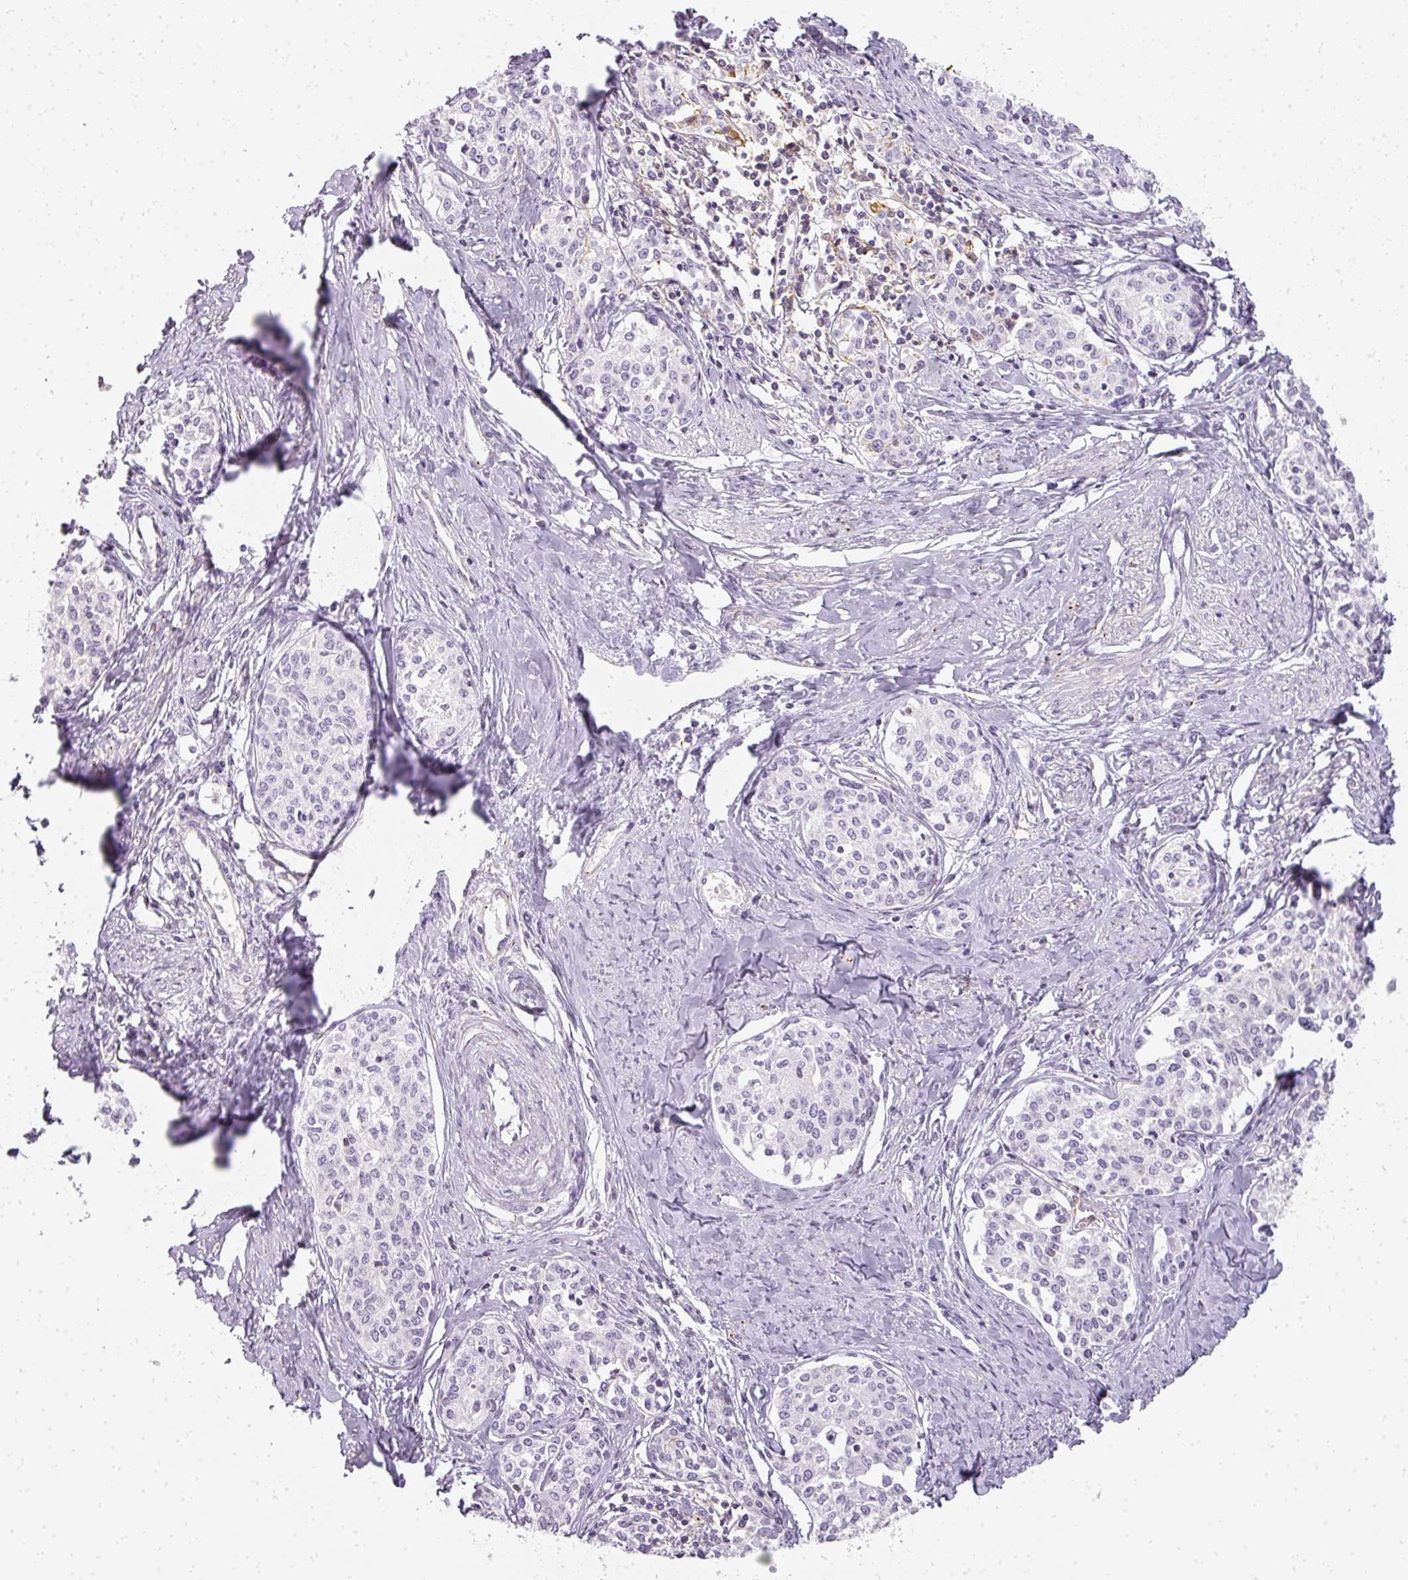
{"staining": {"intensity": "negative", "quantity": "none", "location": "none"}, "tissue": "cervical cancer", "cell_type": "Tumor cells", "image_type": "cancer", "snomed": [{"axis": "morphology", "description": "Squamous cell carcinoma, NOS"}, {"axis": "morphology", "description": "Adenocarcinoma, NOS"}, {"axis": "topography", "description": "Cervix"}], "caption": "Tumor cells are negative for protein expression in human squamous cell carcinoma (cervical).", "gene": "TMEM42", "patient": {"sex": "female", "age": 52}}